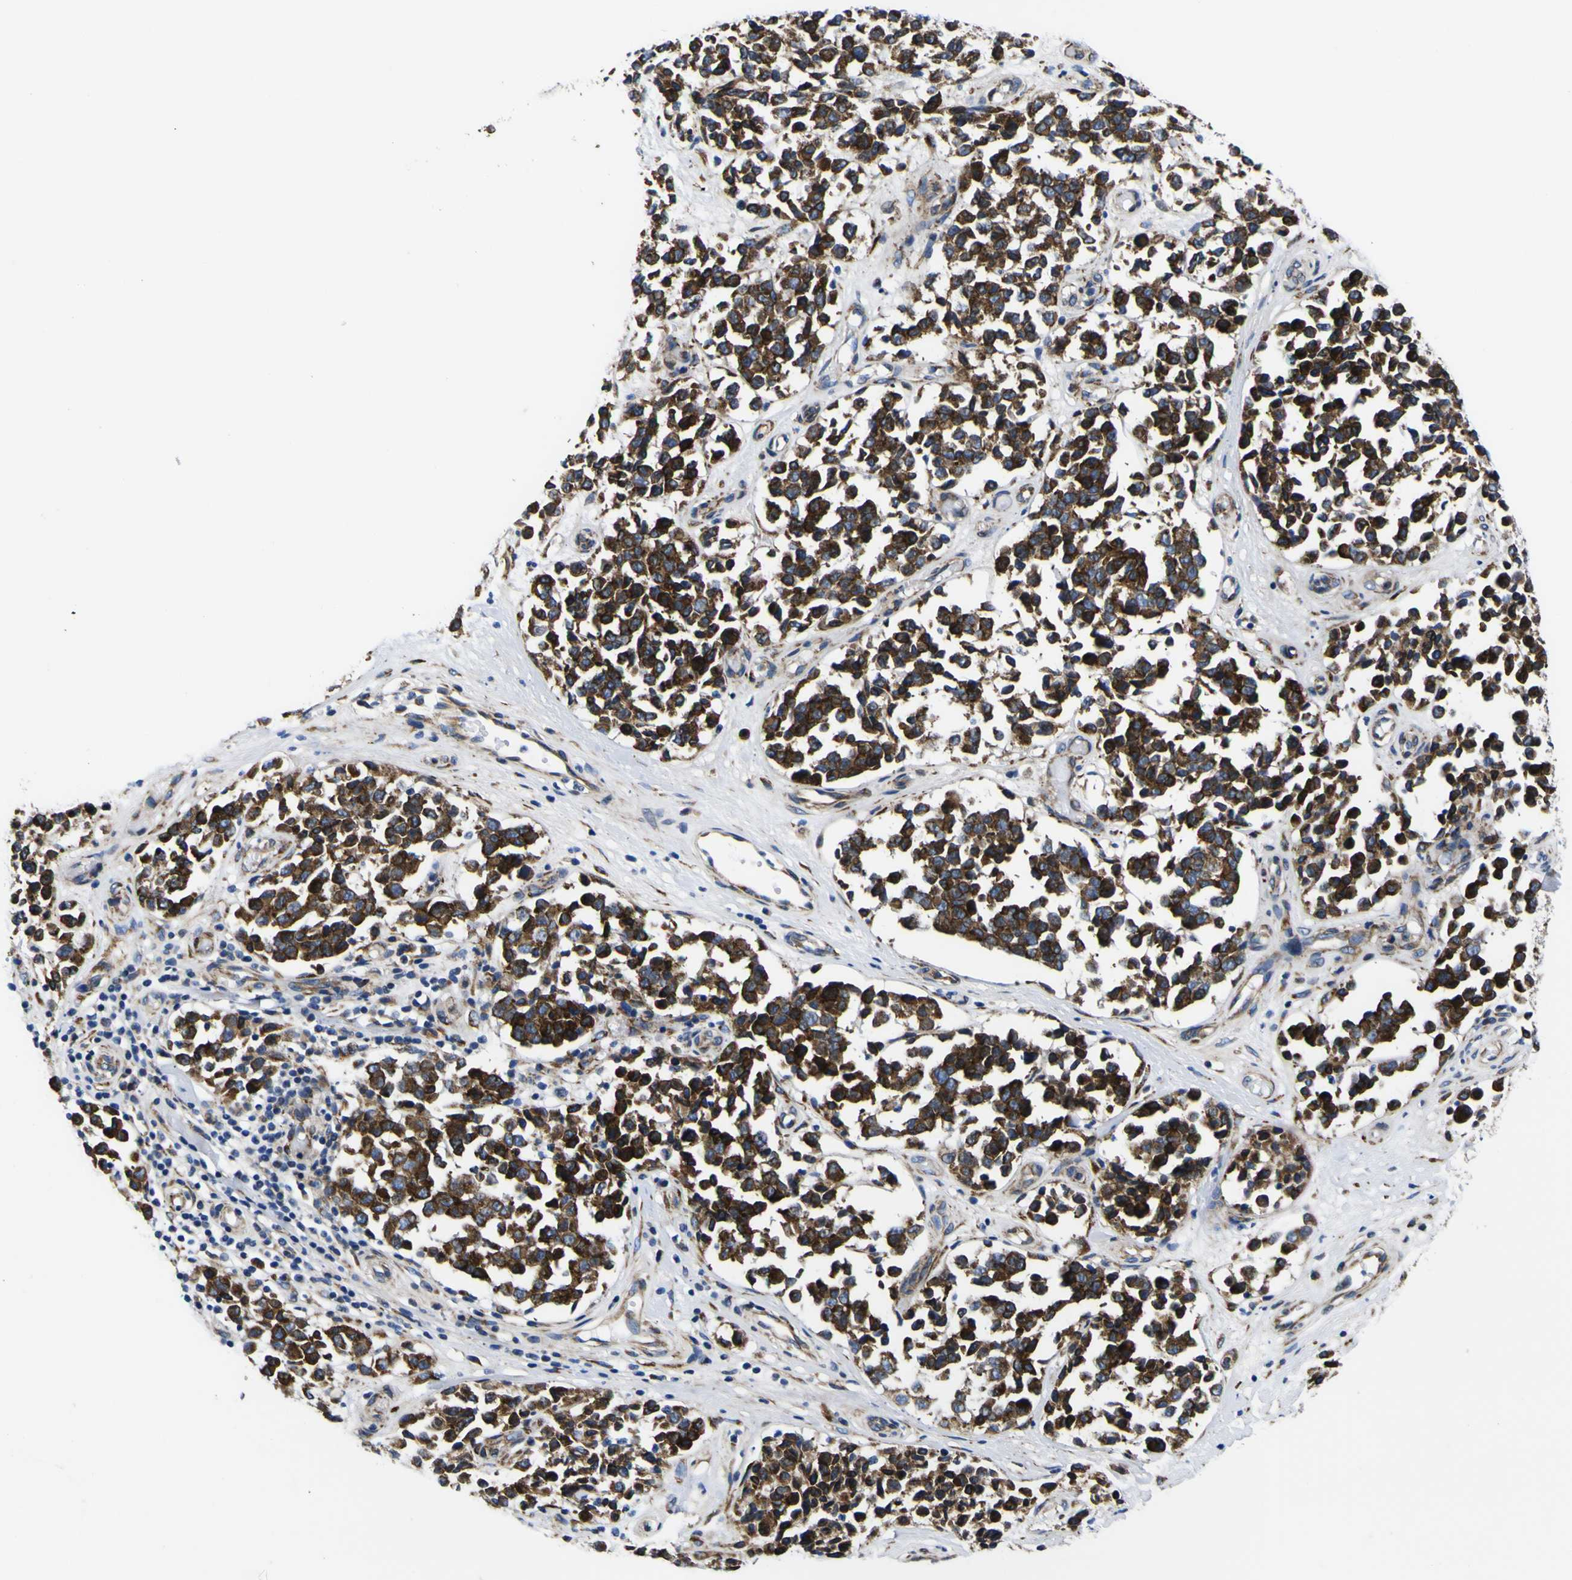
{"staining": {"intensity": "strong", "quantity": ">75%", "location": "cytoplasmic/membranous"}, "tissue": "melanoma", "cell_type": "Tumor cells", "image_type": "cancer", "snomed": [{"axis": "morphology", "description": "Malignant melanoma, NOS"}, {"axis": "topography", "description": "Skin"}], "caption": "Malignant melanoma stained for a protein (brown) displays strong cytoplasmic/membranous positive staining in approximately >75% of tumor cells.", "gene": "SCD", "patient": {"sex": "female", "age": 64}}